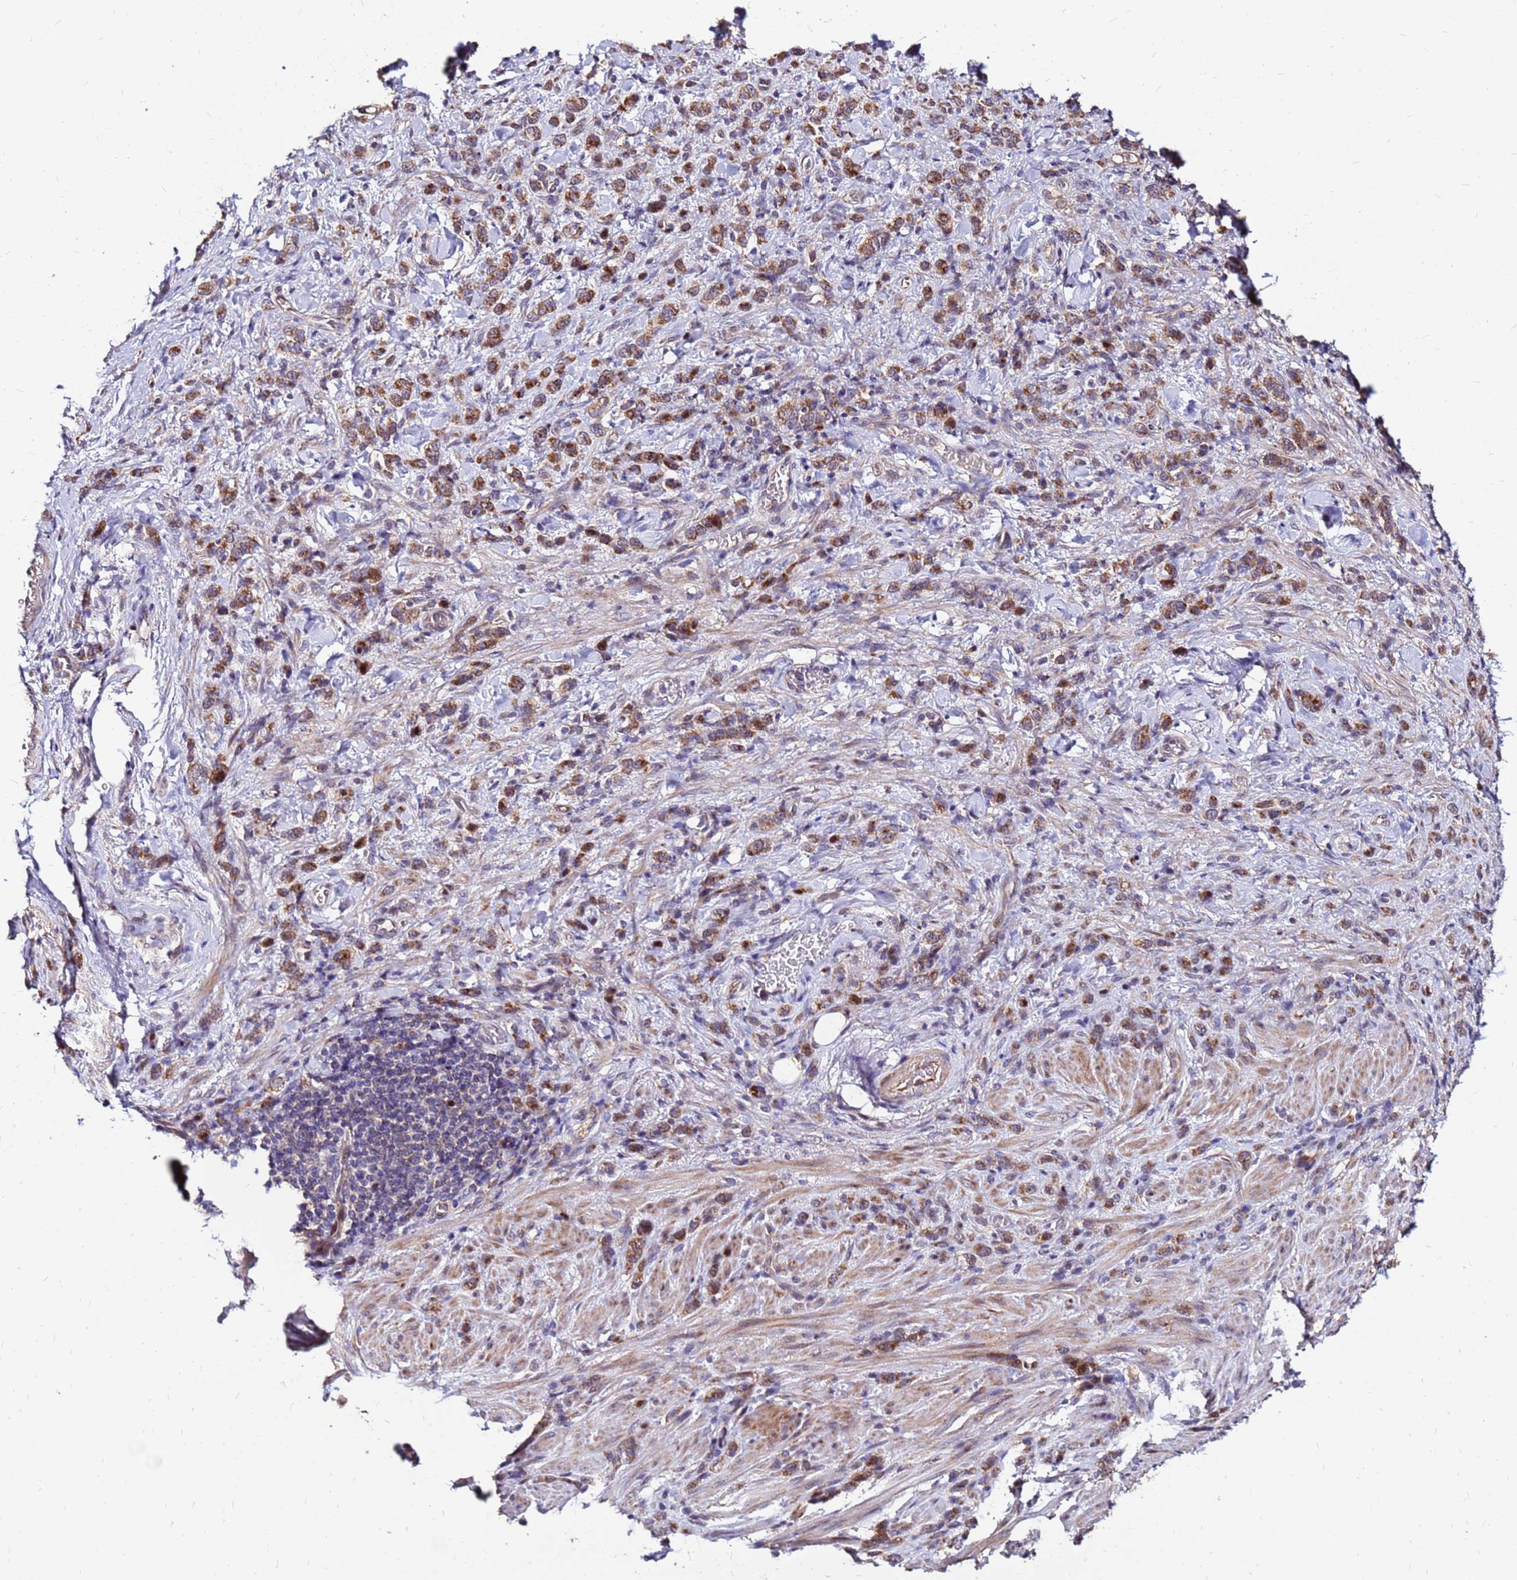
{"staining": {"intensity": "strong", "quantity": ">75%", "location": "cytoplasmic/membranous"}, "tissue": "stomach cancer", "cell_type": "Tumor cells", "image_type": "cancer", "snomed": [{"axis": "morphology", "description": "Adenocarcinoma, NOS"}, {"axis": "topography", "description": "Stomach"}], "caption": "A photomicrograph of stomach cancer stained for a protein displays strong cytoplasmic/membranous brown staining in tumor cells. (Brightfield microscopy of DAB IHC at high magnification).", "gene": "ARHGEF5", "patient": {"sex": "male", "age": 77}}